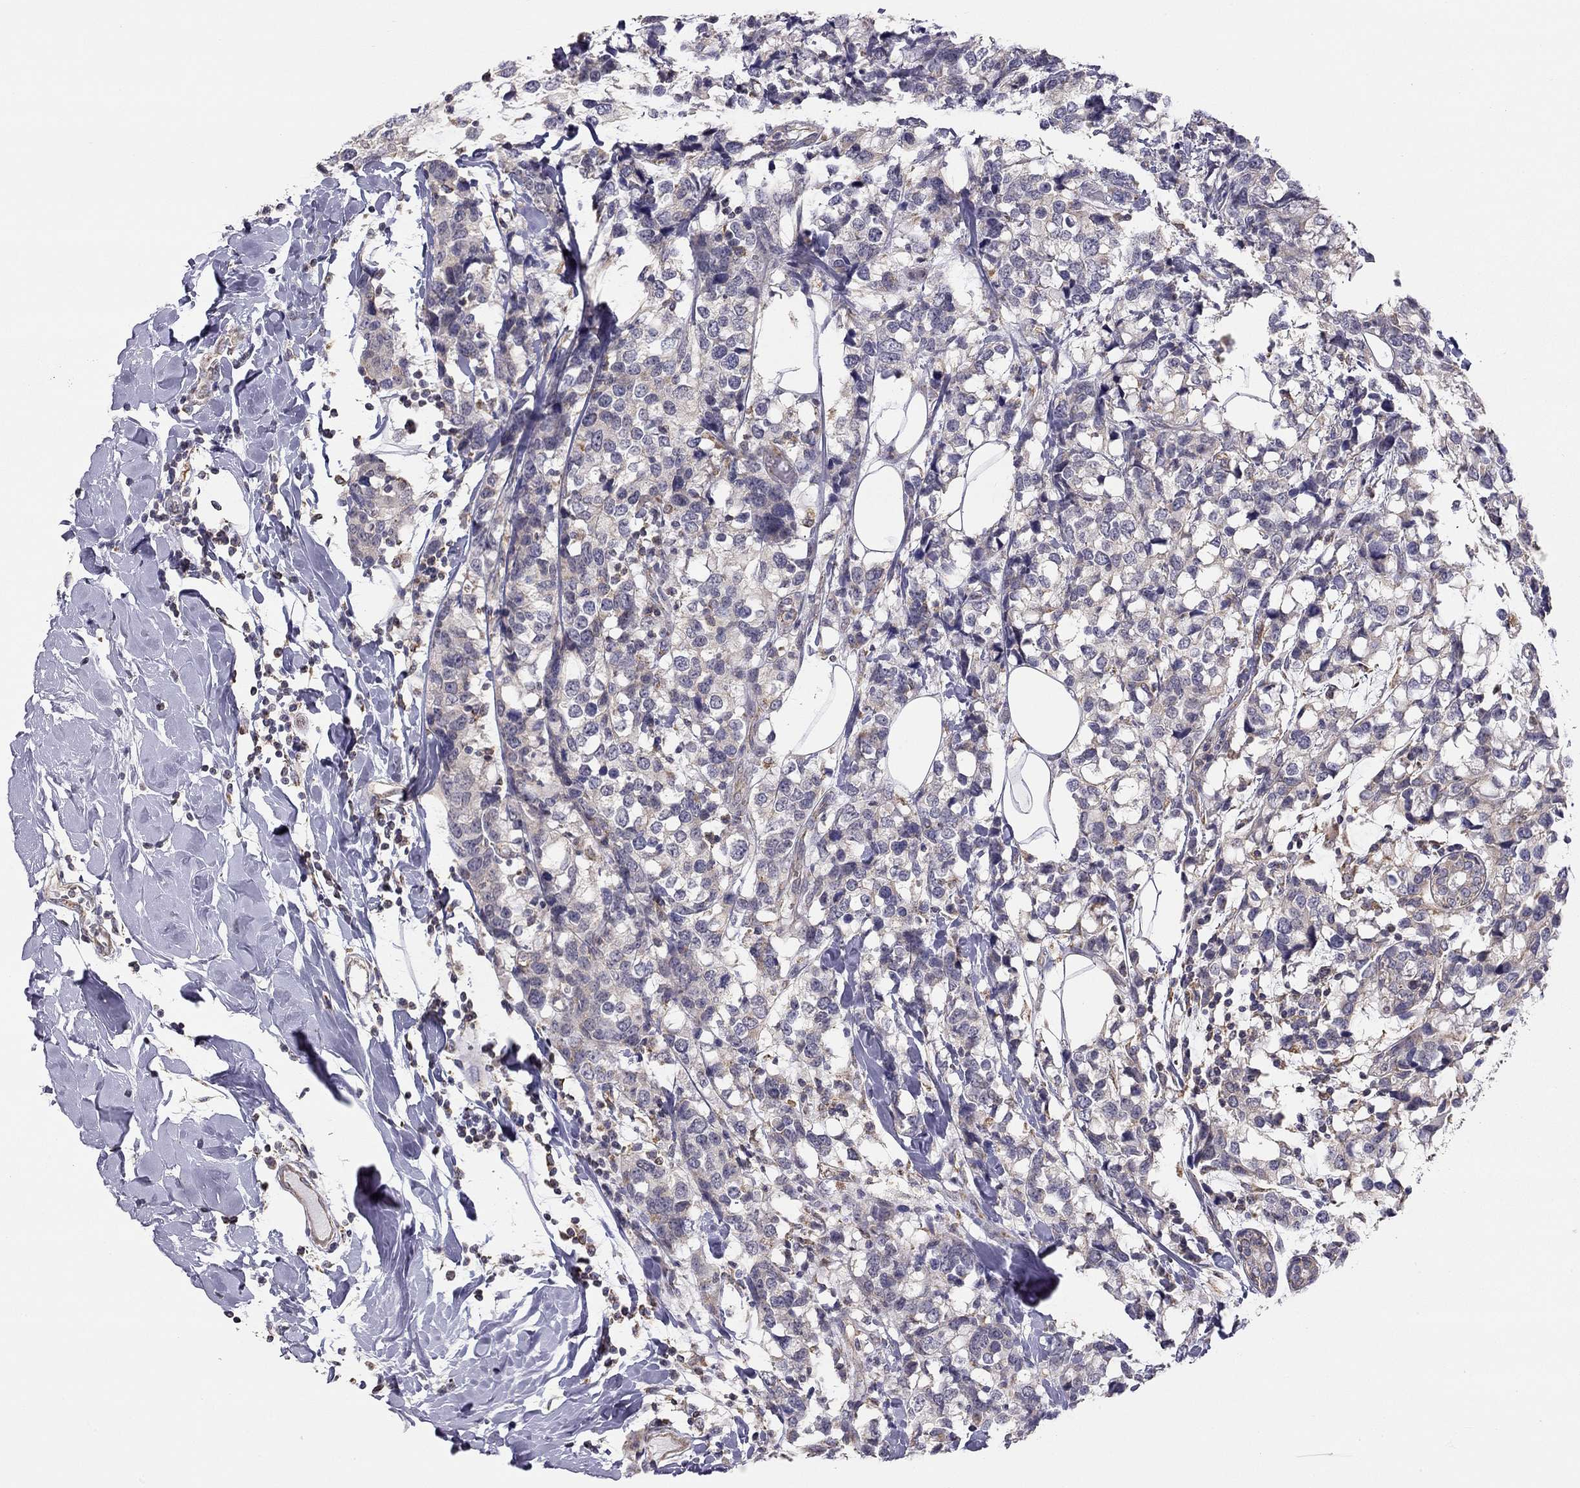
{"staining": {"intensity": "weak", "quantity": "25%-75%", "location": "cytoplasmic/membranous"}, "tissue": "breast cancer", "cell_type": "Tumor cells", "image_type": "cancer", "snomed": [{"axis": "morphology", "description": "Lobular carcinoma"}, {"axis": "topography", "description": "Breast"}], "caption": "Brown immunohistochemical staining in breast lobular carcinoma demonstrates weak cytoplasmic/membranous expression in about 25%-75% of tumor cells. (brown staining indicates protein expression, while blue staining denotes nuclei).", "gene": "LRIT3", "patient": {"sex": "female", "age": 59}}